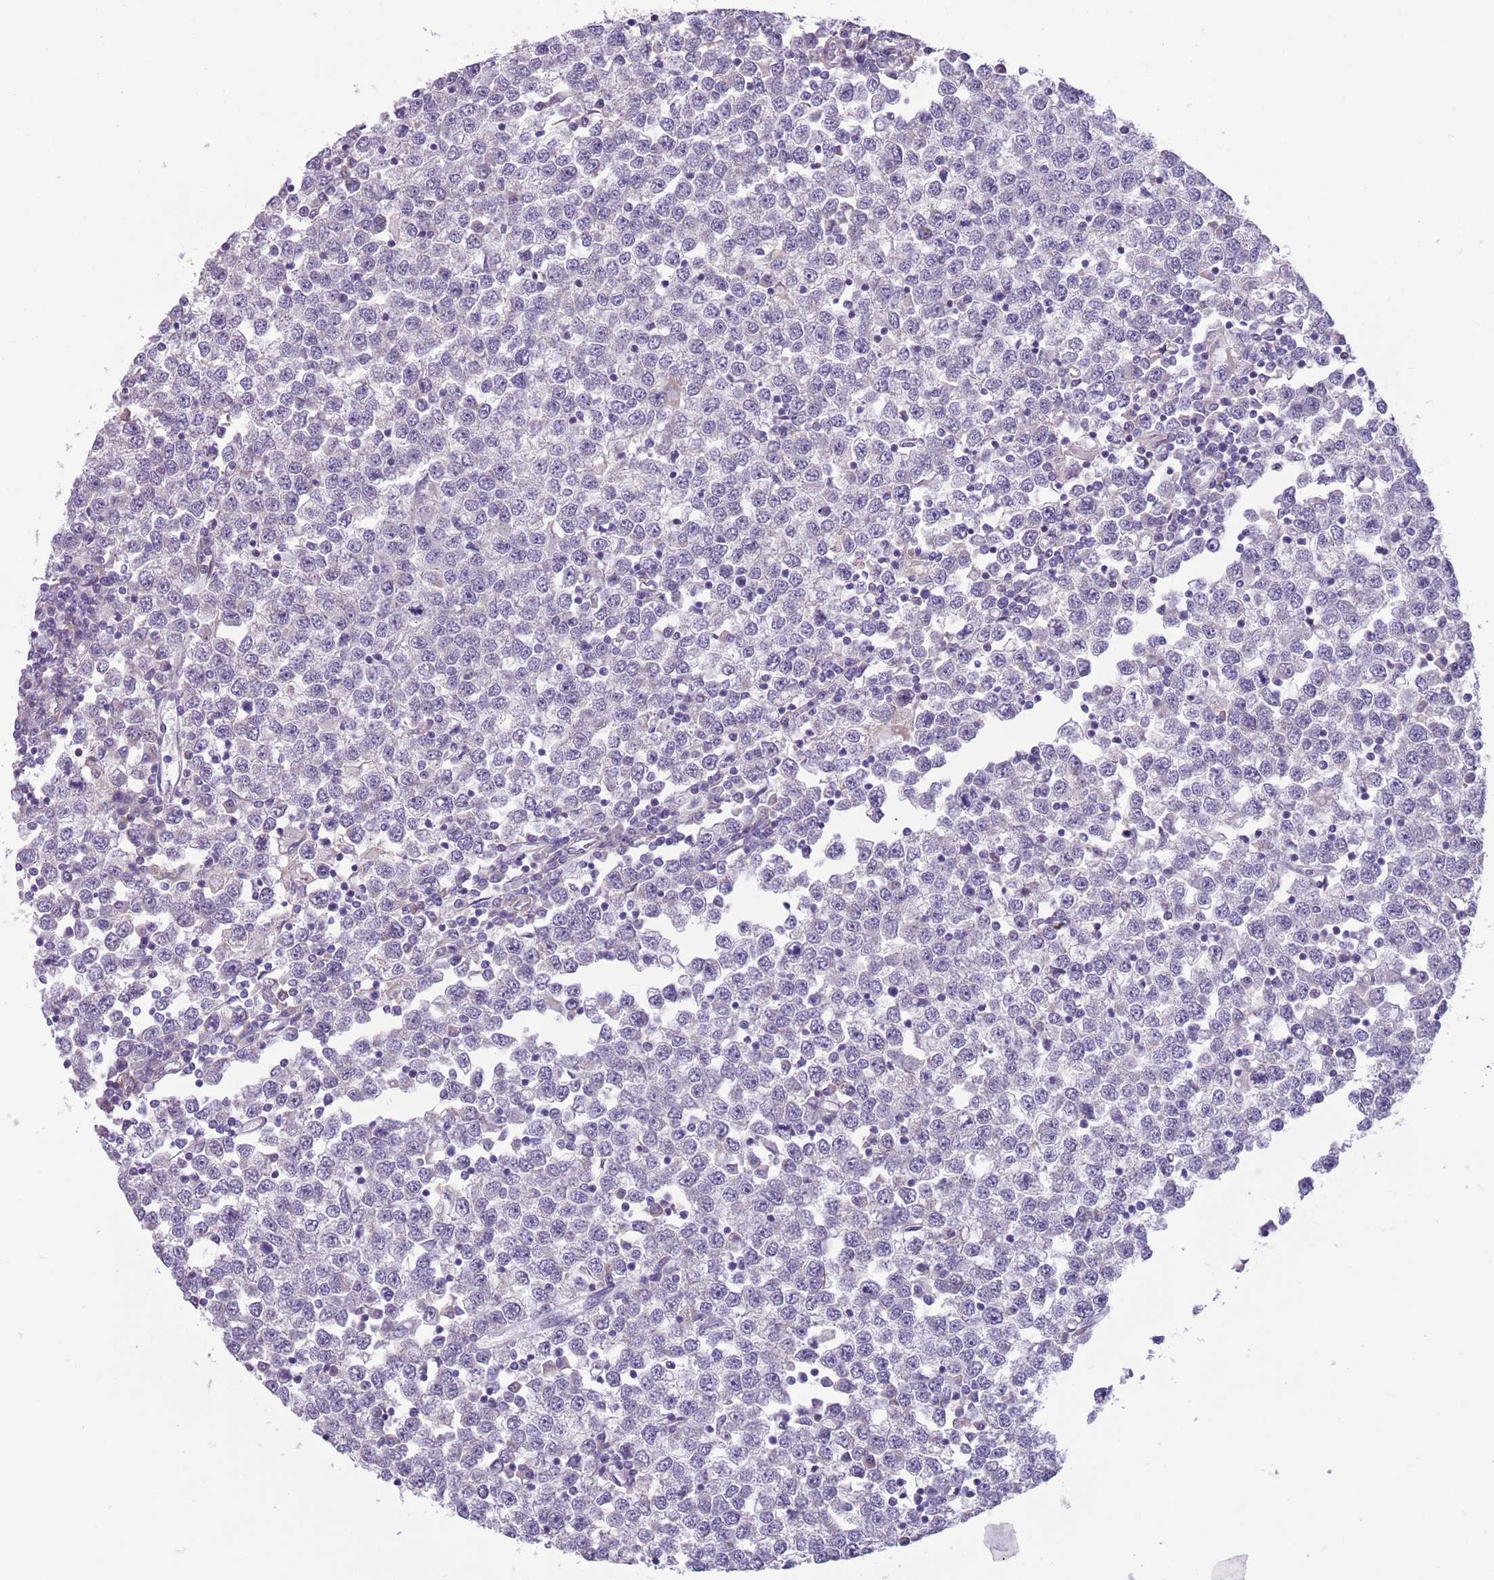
{"staining": {"intensity": "negative", "quantity": "none", "location": "none"}, "tissue": "testis cancer", "cell_type": "Tumor cells", "image_type": "cancer", "snomed": [{"axis": "morphology", "description": "Seminoma, NOS"}, {"axis": "topography", "description": "Testis"}], "caption": "High power microscopy micrograph of an IHC histopathology image of seminoma (testis), revealing no significant positivity in tumor cells.", "gene": "JAML", "patient": {"sex": "male", "age": 65}}